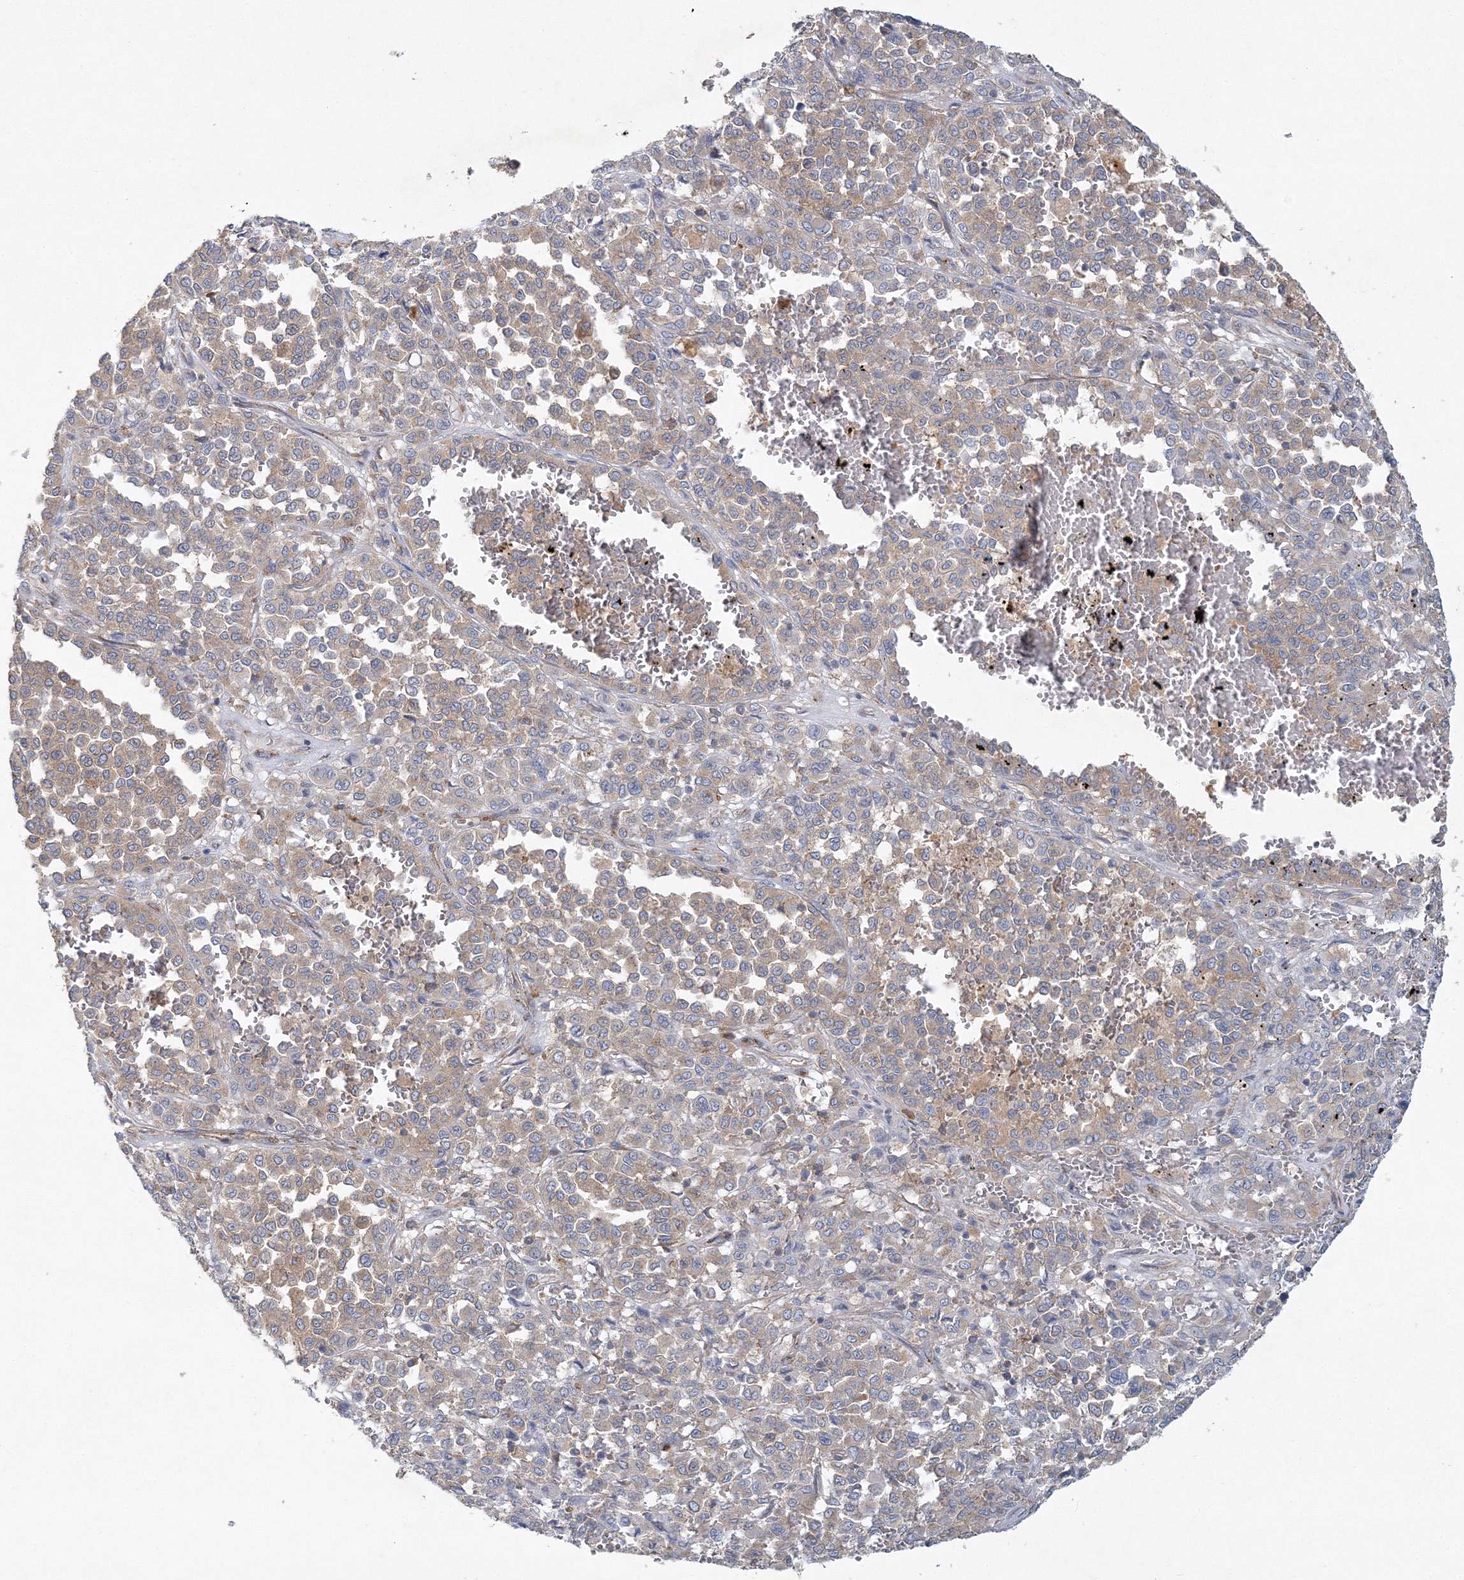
{"staining": {"intensity": "weak", "quantity": ">75%", "location": "cytoplasmic/membranous"}, "tissue": "melanoma", "cell_type": "Tumor cells", "image_type": "cancer", "snomed": [{"axis": "morphology", "description": "Malignant melanoma, Metastatic site"}, {"axis": "topography", "description": "Pancreas"}], "caption": "Malignant melanoma (metastatic site) stained with DAB immunohistochemistry (IHC) displays low levels of weak cytoplasmic/membranous staining in approximately >75% of tumor cells.", "gene": "SEC23IP", "patient": {"sex": "female", "age": 30}}